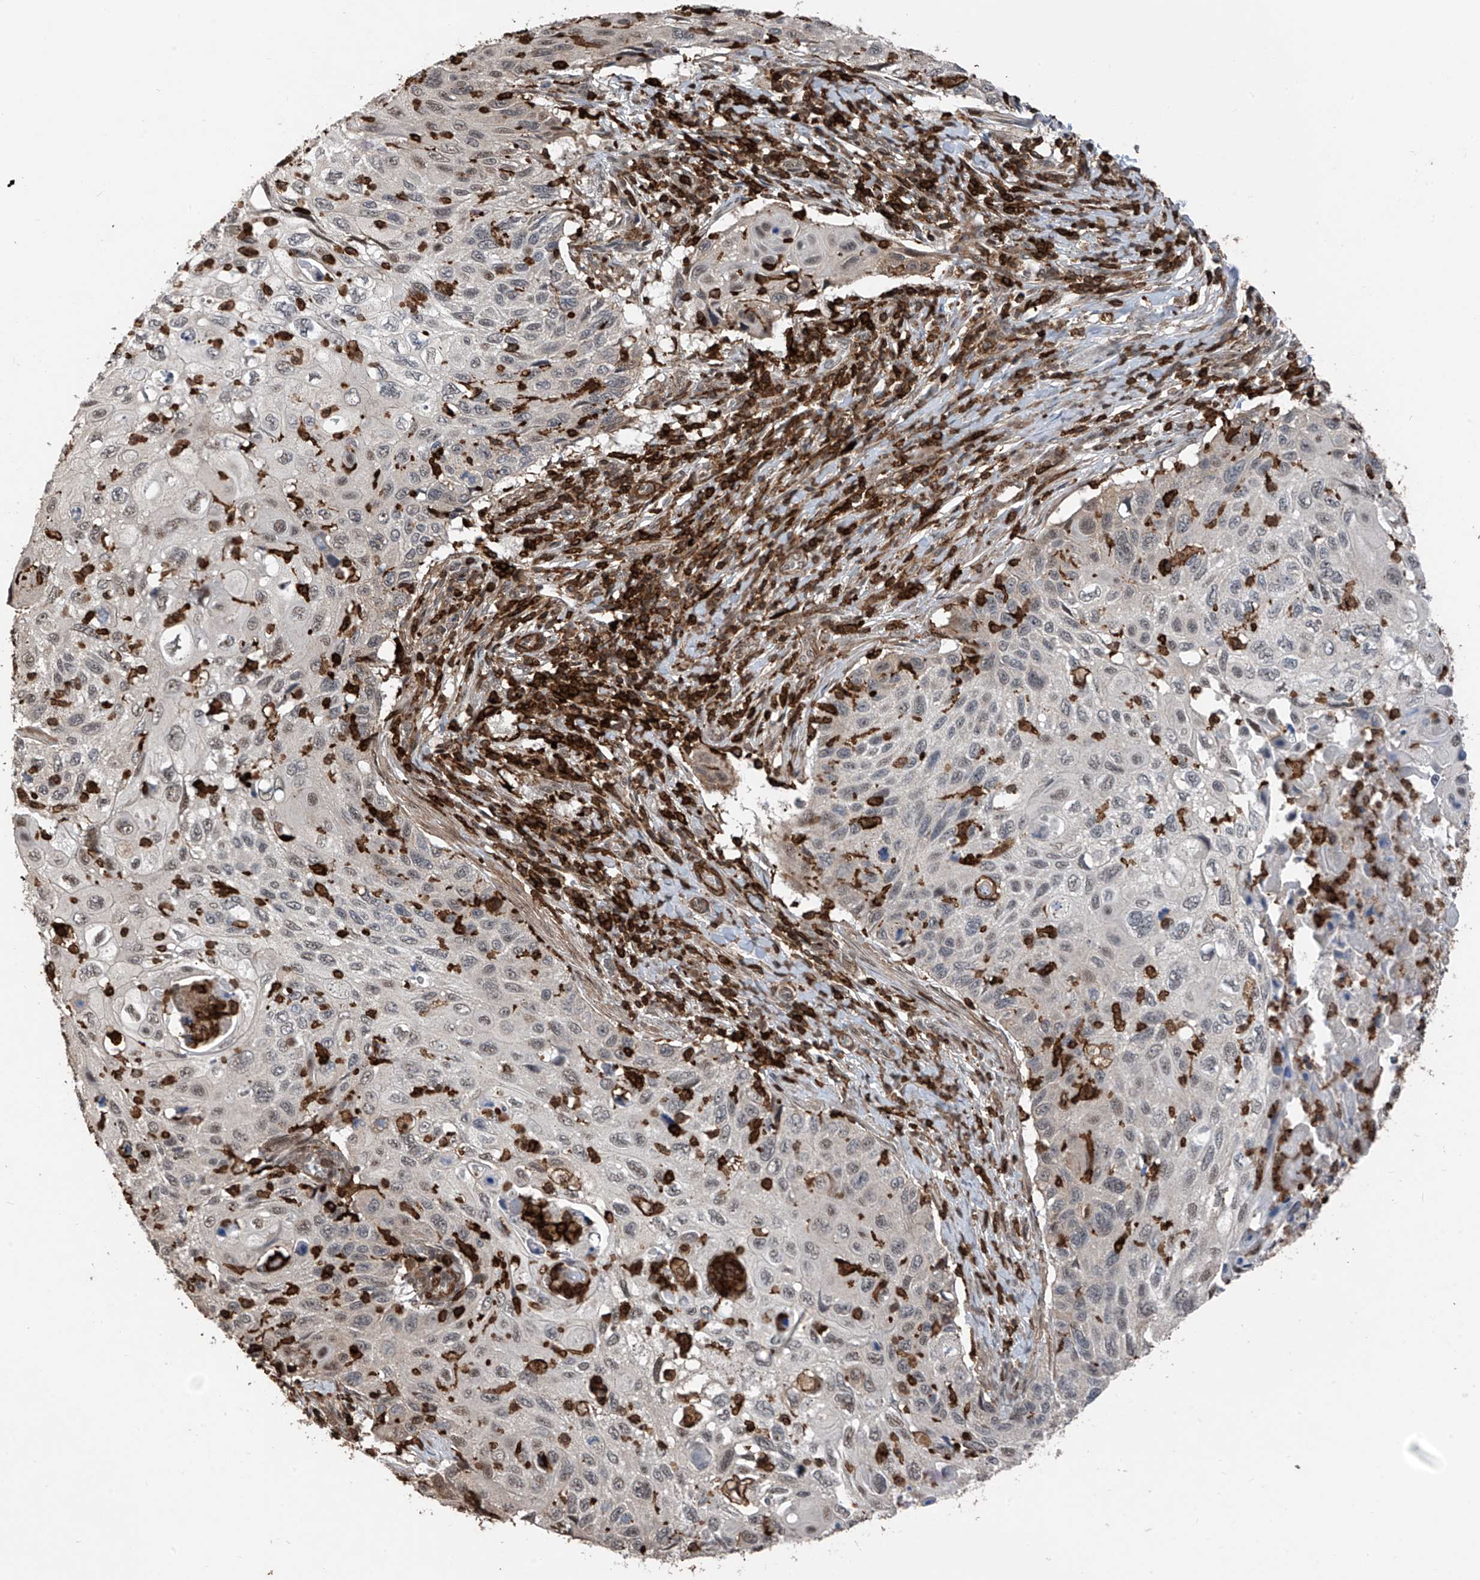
{"staining": {"intensity": "weak", "quantity": "25%-75%", "location": "nuclear"}, "tissue": "cervical cancer", "cell_type": "Tumor cells", "image_type": "cancer", "snomed": [{"axis": "morphology", "description": "Squamous cell carcinoma, NOS"}, {"axis": "topography", "description": "Cervix"}], "caption": "Immunohistochemistry (IHC) staining of squamous cell carcinoma (cervical), which exhibits low levels of weak nuclear staining in approximately 25%-75% of tumor cells indicating weak nuclear protein staining. The staining was performed using DAB (3,3'-diaminobenzidine) (brown) for protein detection and nuclei were counterstained in hematoxylin (blue).", "gene": "MICAL1", "patient": {"sex": "female", "age": 70}}